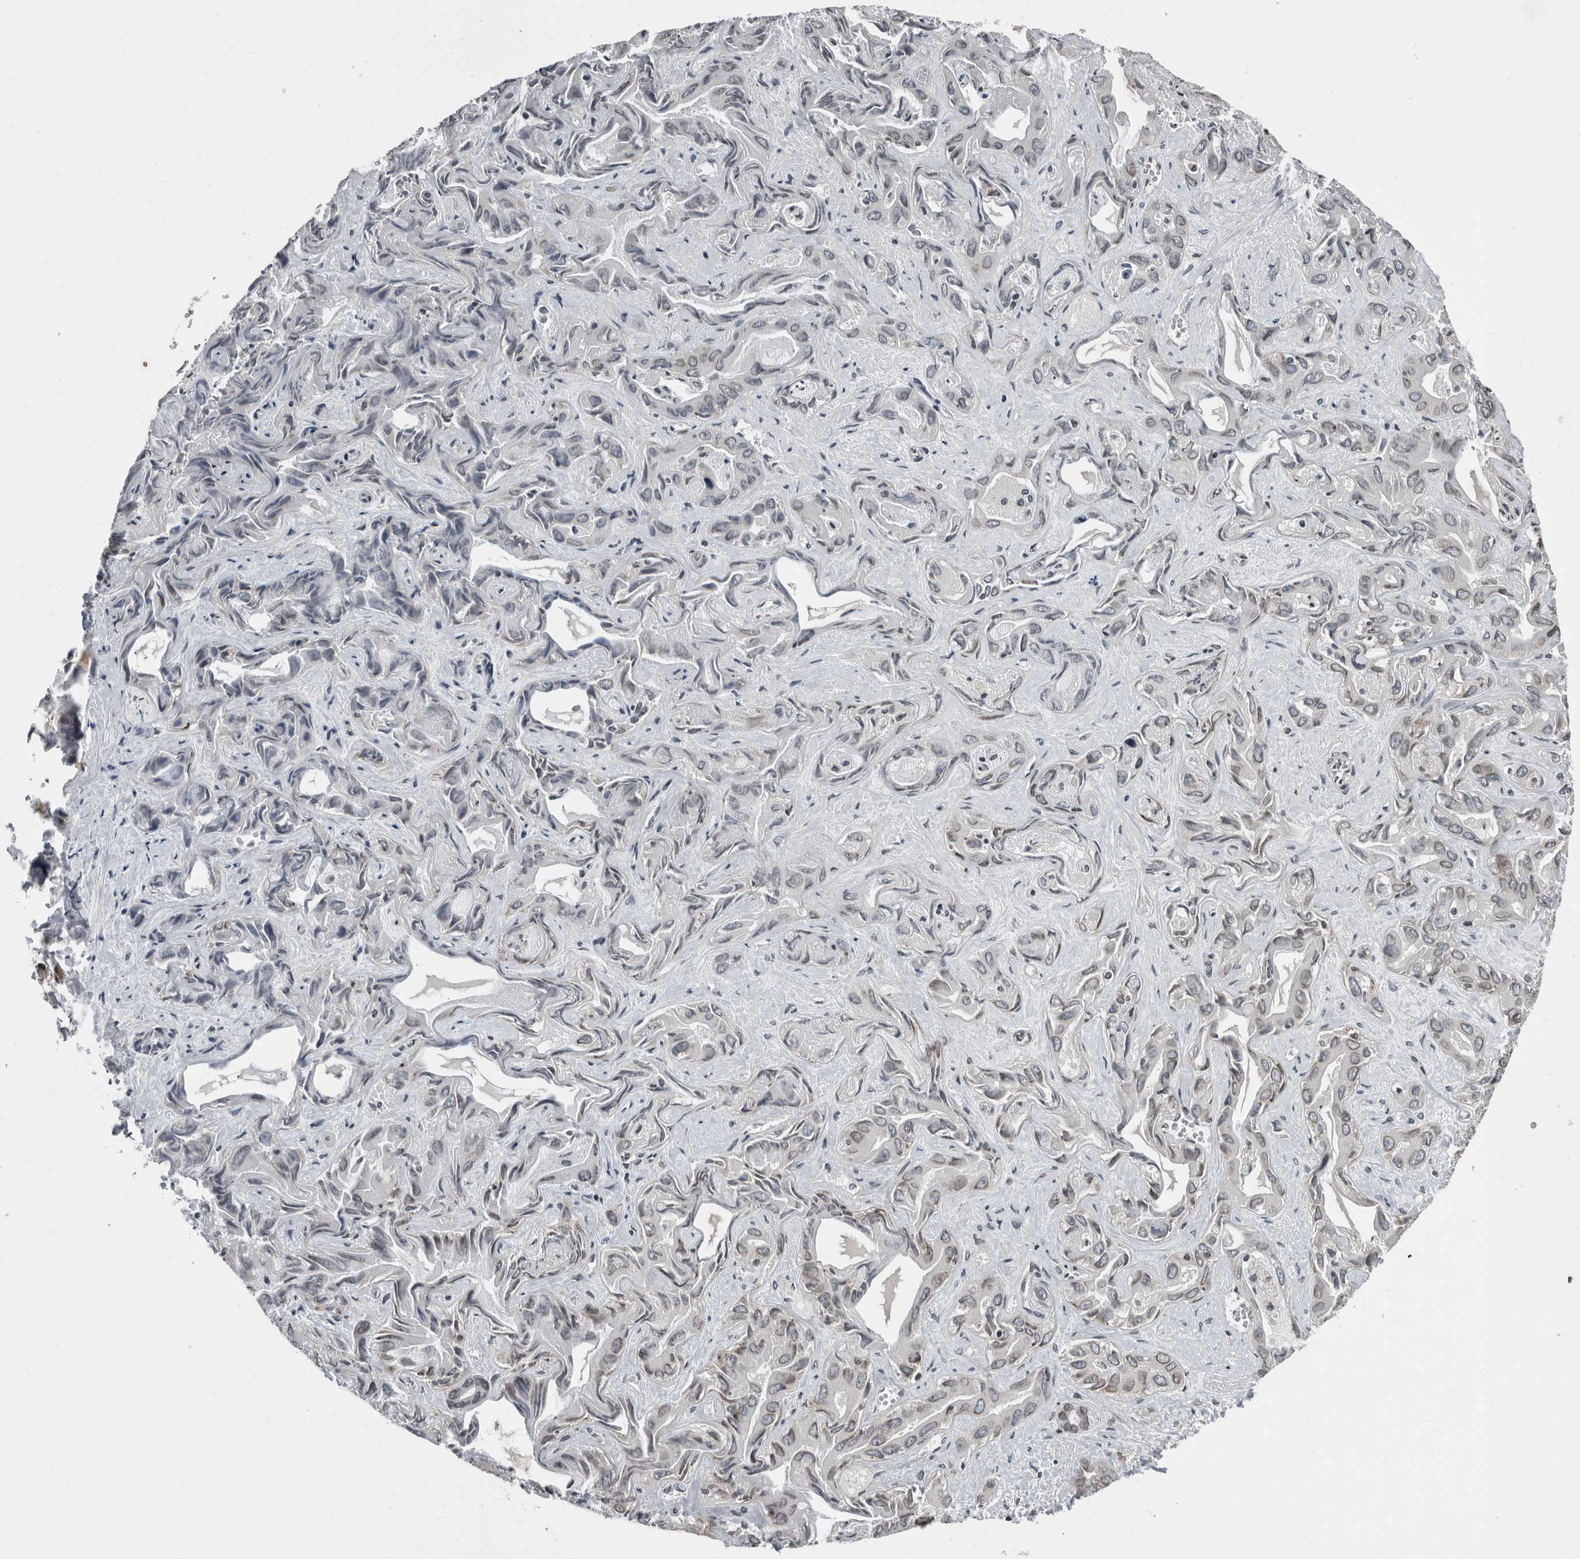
{"staining": {"intensity": "moderate", "quantity": "<25%", "location": "cytoplasmic/membranous,nuclear"}, "tissue": "liver cancer", "cell_type": "Tumor cells", "image_type": "cancer", "snomed": [{"axis": "morphology", "description": "Cholangiocarcinoma"}, {"axis": "topography", "description": "Liver"}], "caption": "IHC staining of cholangiocarcinoma (liver), which demonstrates low levels of moderate cytoplasmic/membranous and nuclear positivity in approximately <25% of tumor cells indicating moderate cytoplasmic/membranous and nuclear protein positivity. The staining was performed using DAB (3,3'-diaminobenzidine) (brown) for protein detection and nuclei were counterstained in hematoxylin (blue).", "gene": "RANBP2", "patient": {"sex": "female", "age": 52}}